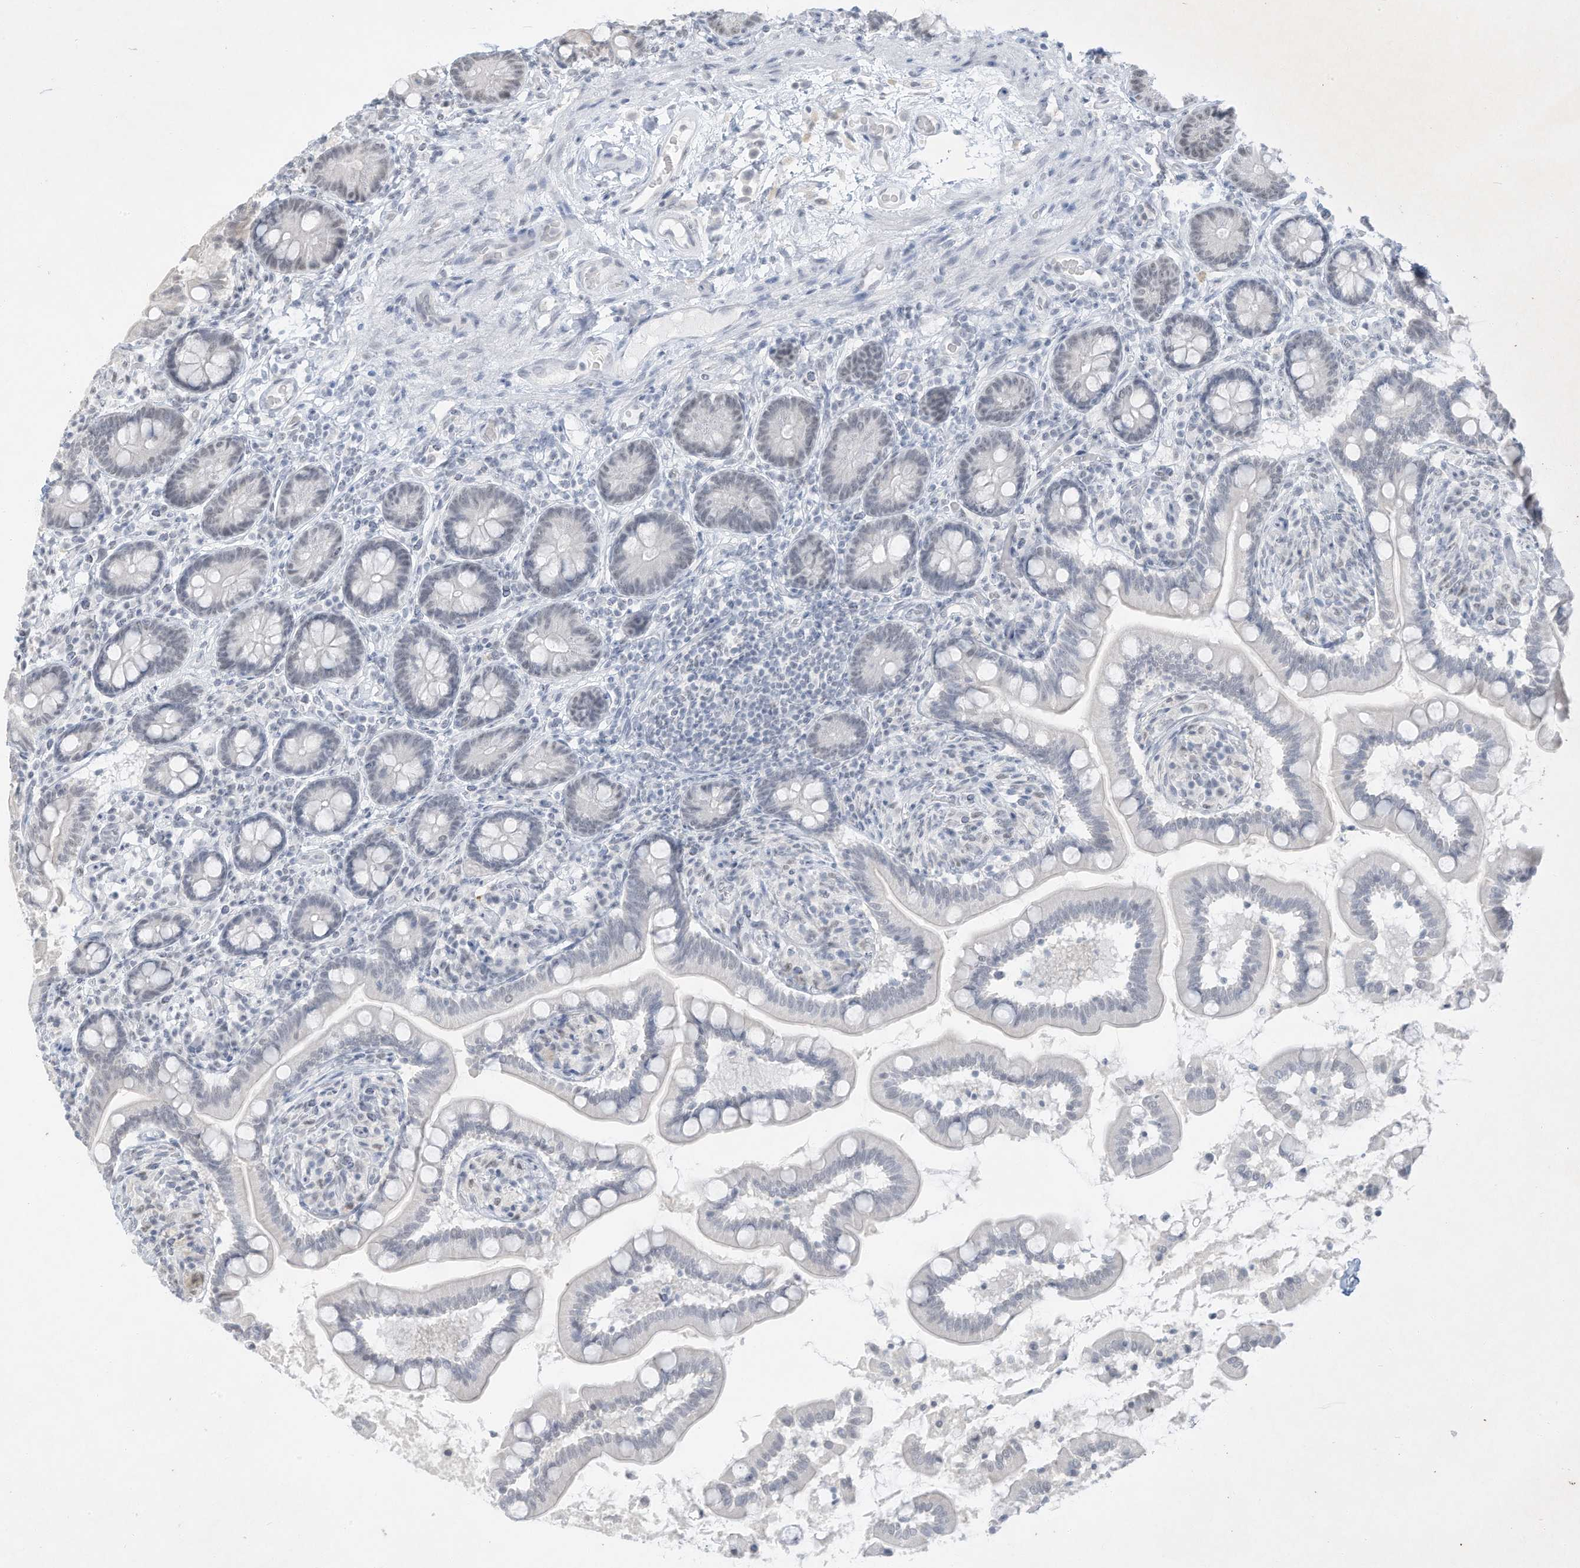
{"staining": {"intensity": "negative", "quantity": "none", "location": "none"}, "tissue": "small intestine", "cell_type": "Glandular cells", "image_type": "normal", "snomed": [{"axis": "morphology", "description": "Normal tissue, NOS"}, {"axis": "topography", "description": "Small intestine"}], "caption": "Photomicrograph shows no protein positivity in glandular cells of benign small intestine.", "gene": "PGC", "patient": {"sex": "female", "age": 64}}